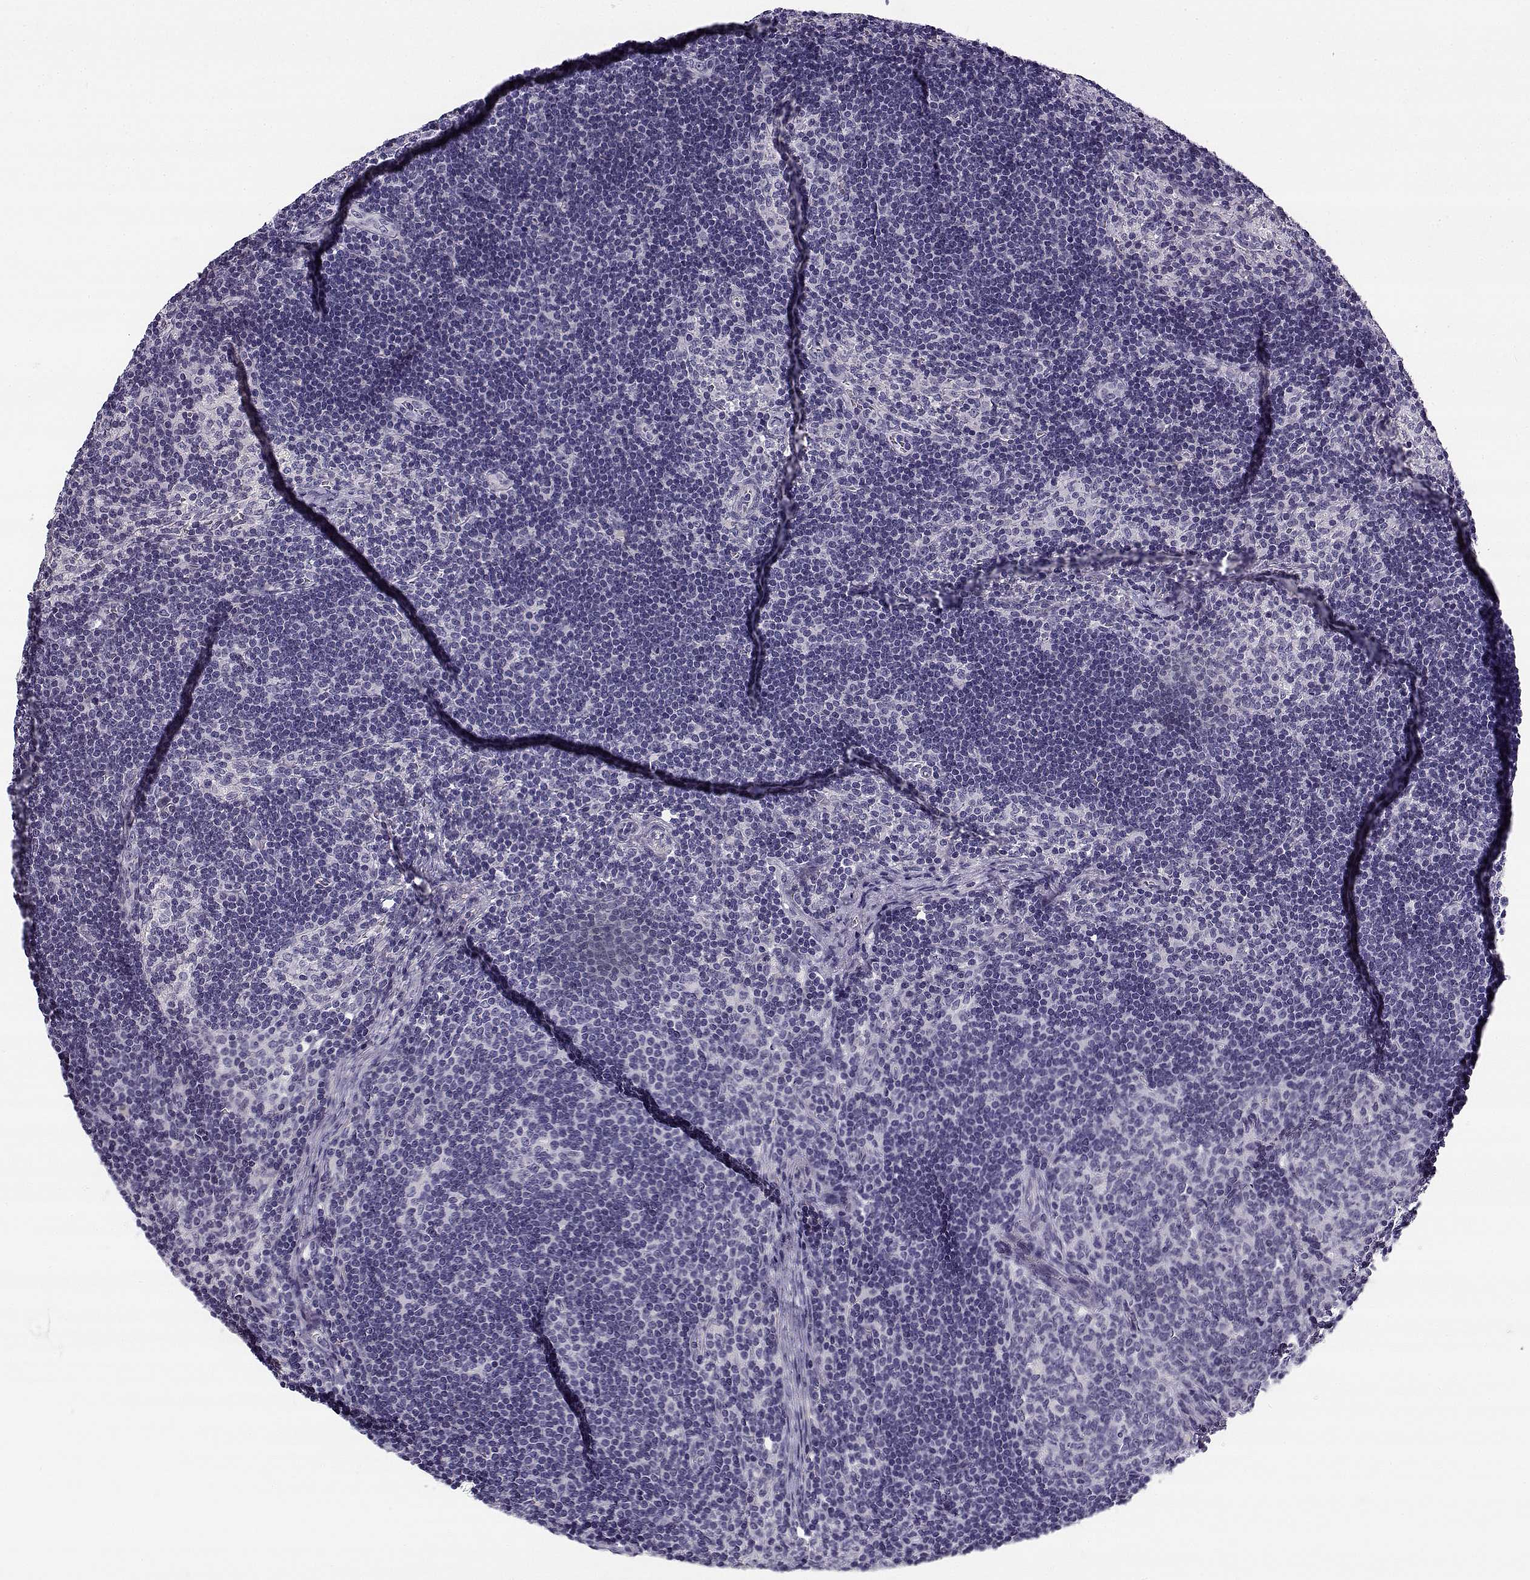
{"staining": {"intensity": "negative", "quantity": "none", "location": "none"}, "tissue": "lymph node", "cell_type": "Germinal center cells", "image_type": "normal", "snomed": [{"axis": "morphology", "description": "Normal tissue, NOS"}, {"axis": "topography", "description": "Lymph node"}], "caption": "Photomicrograph shows no significant protein positivity in germinal center cells of normal lymph node. (DAB (3,3'-diaminobenzidine) immunohistochemistry visualized using brightfield microscopy, high magnification).", "gene": "CREB3L3", "patient": {"sex": "female", "age": 52}}